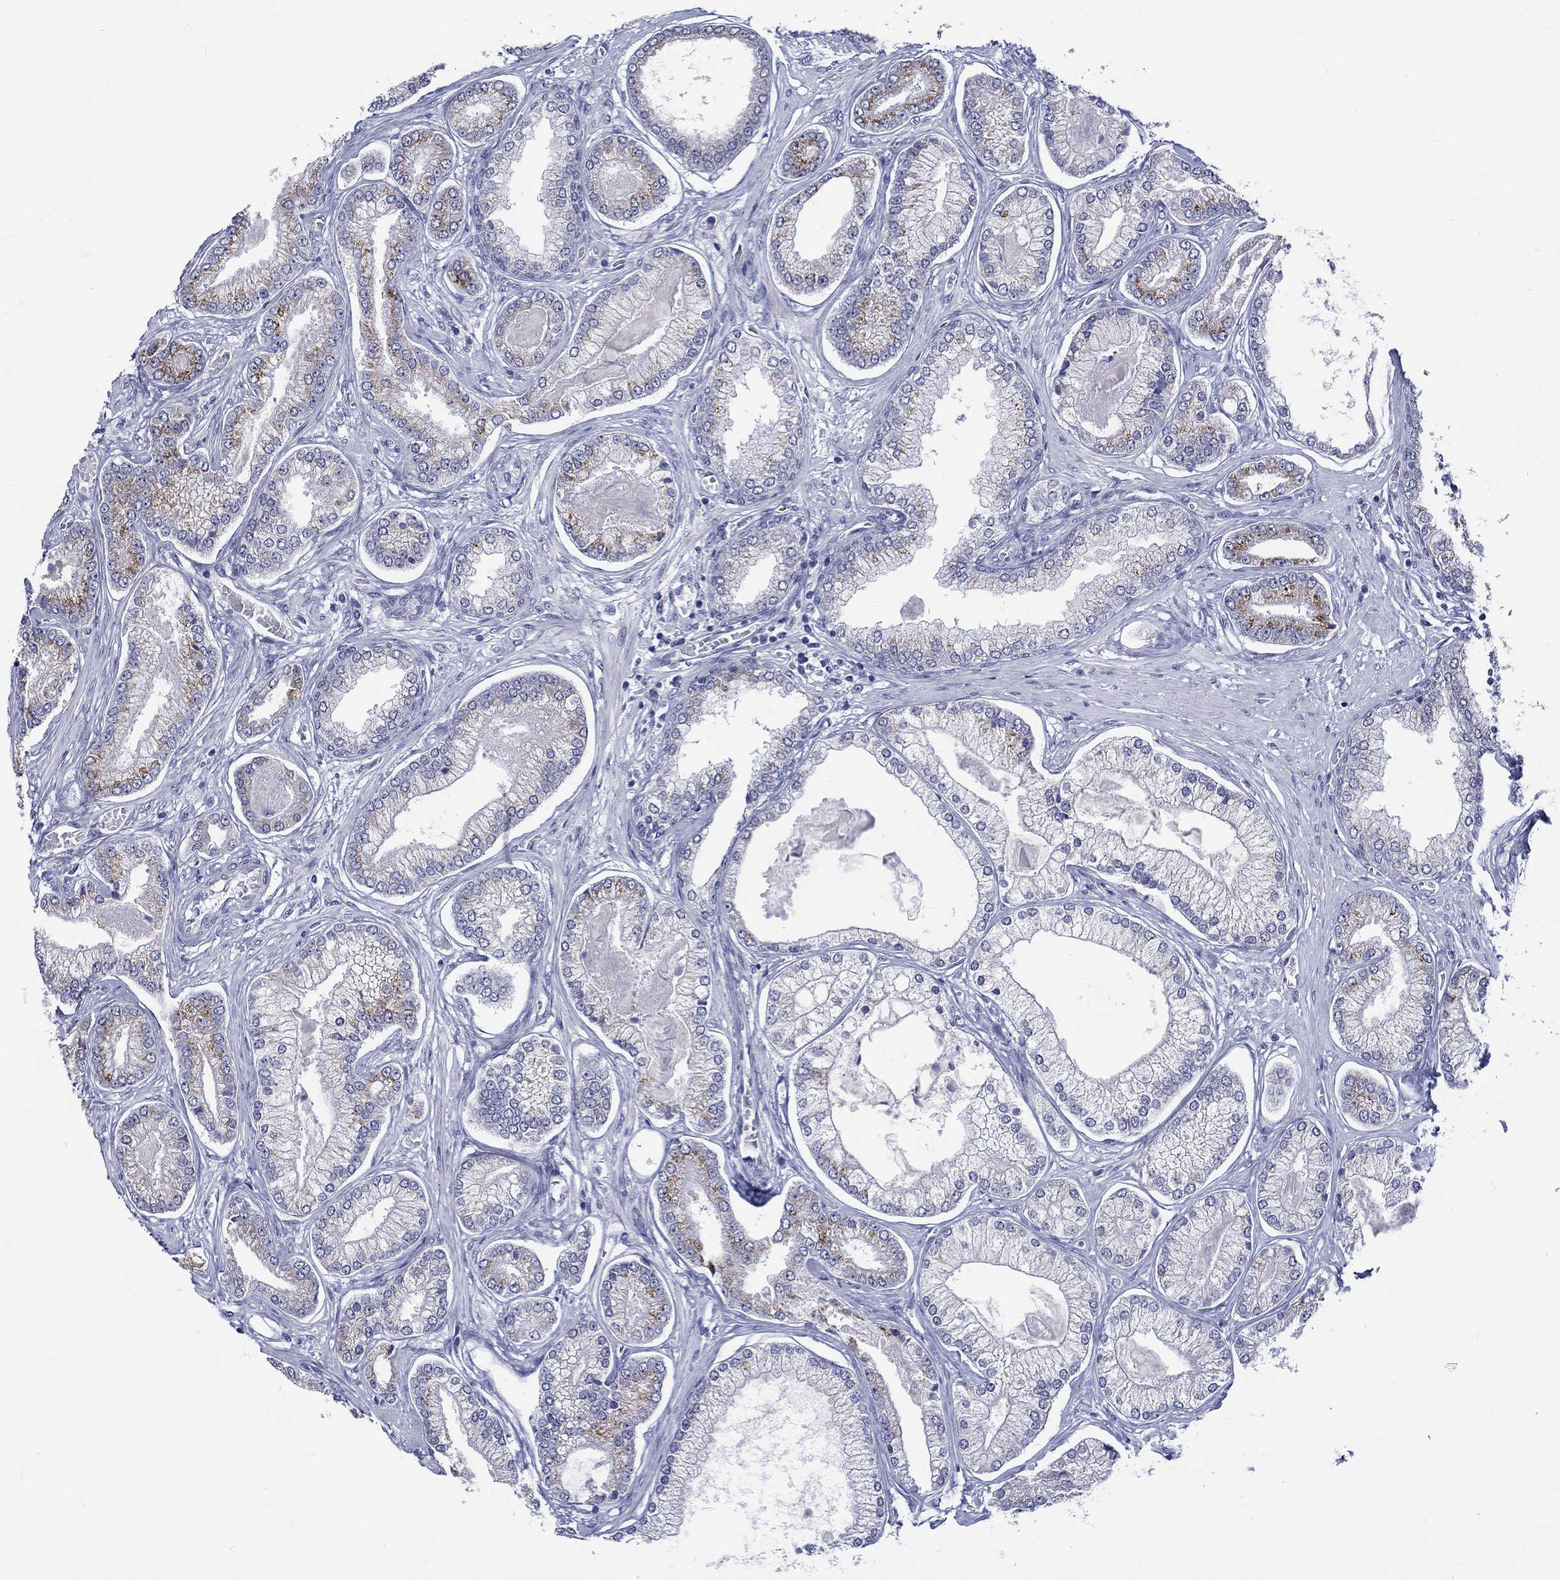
{"staining": {"intensity": "negative", "quantity": "none", "location": "none"}, "tissue": "prostate cancer", "cell_type": "Tumor cells", "image_type": "cancer", "snomed": [{"axis": "morphology", "description": "Adenocarcinoma, Low grade"}, {"axis": "topography", "description": "Prostate"}], "caption": "High magnification brightfield microscopy of adenocarcinoma (low-grade) (prostate) stained with DAB (3,3'-diaminobenzidine) (brown) and counterstained with hematoxylin (blue): tumor cells show no significant staining. The staining was performed using DAB to visualize the protein expression in brown, while the nuclei were stained in blue with hematoxylin (Magnification: 20x).", "gene": "ST6GALNAC1", "patient": {"sex": "male", "age": 57}}